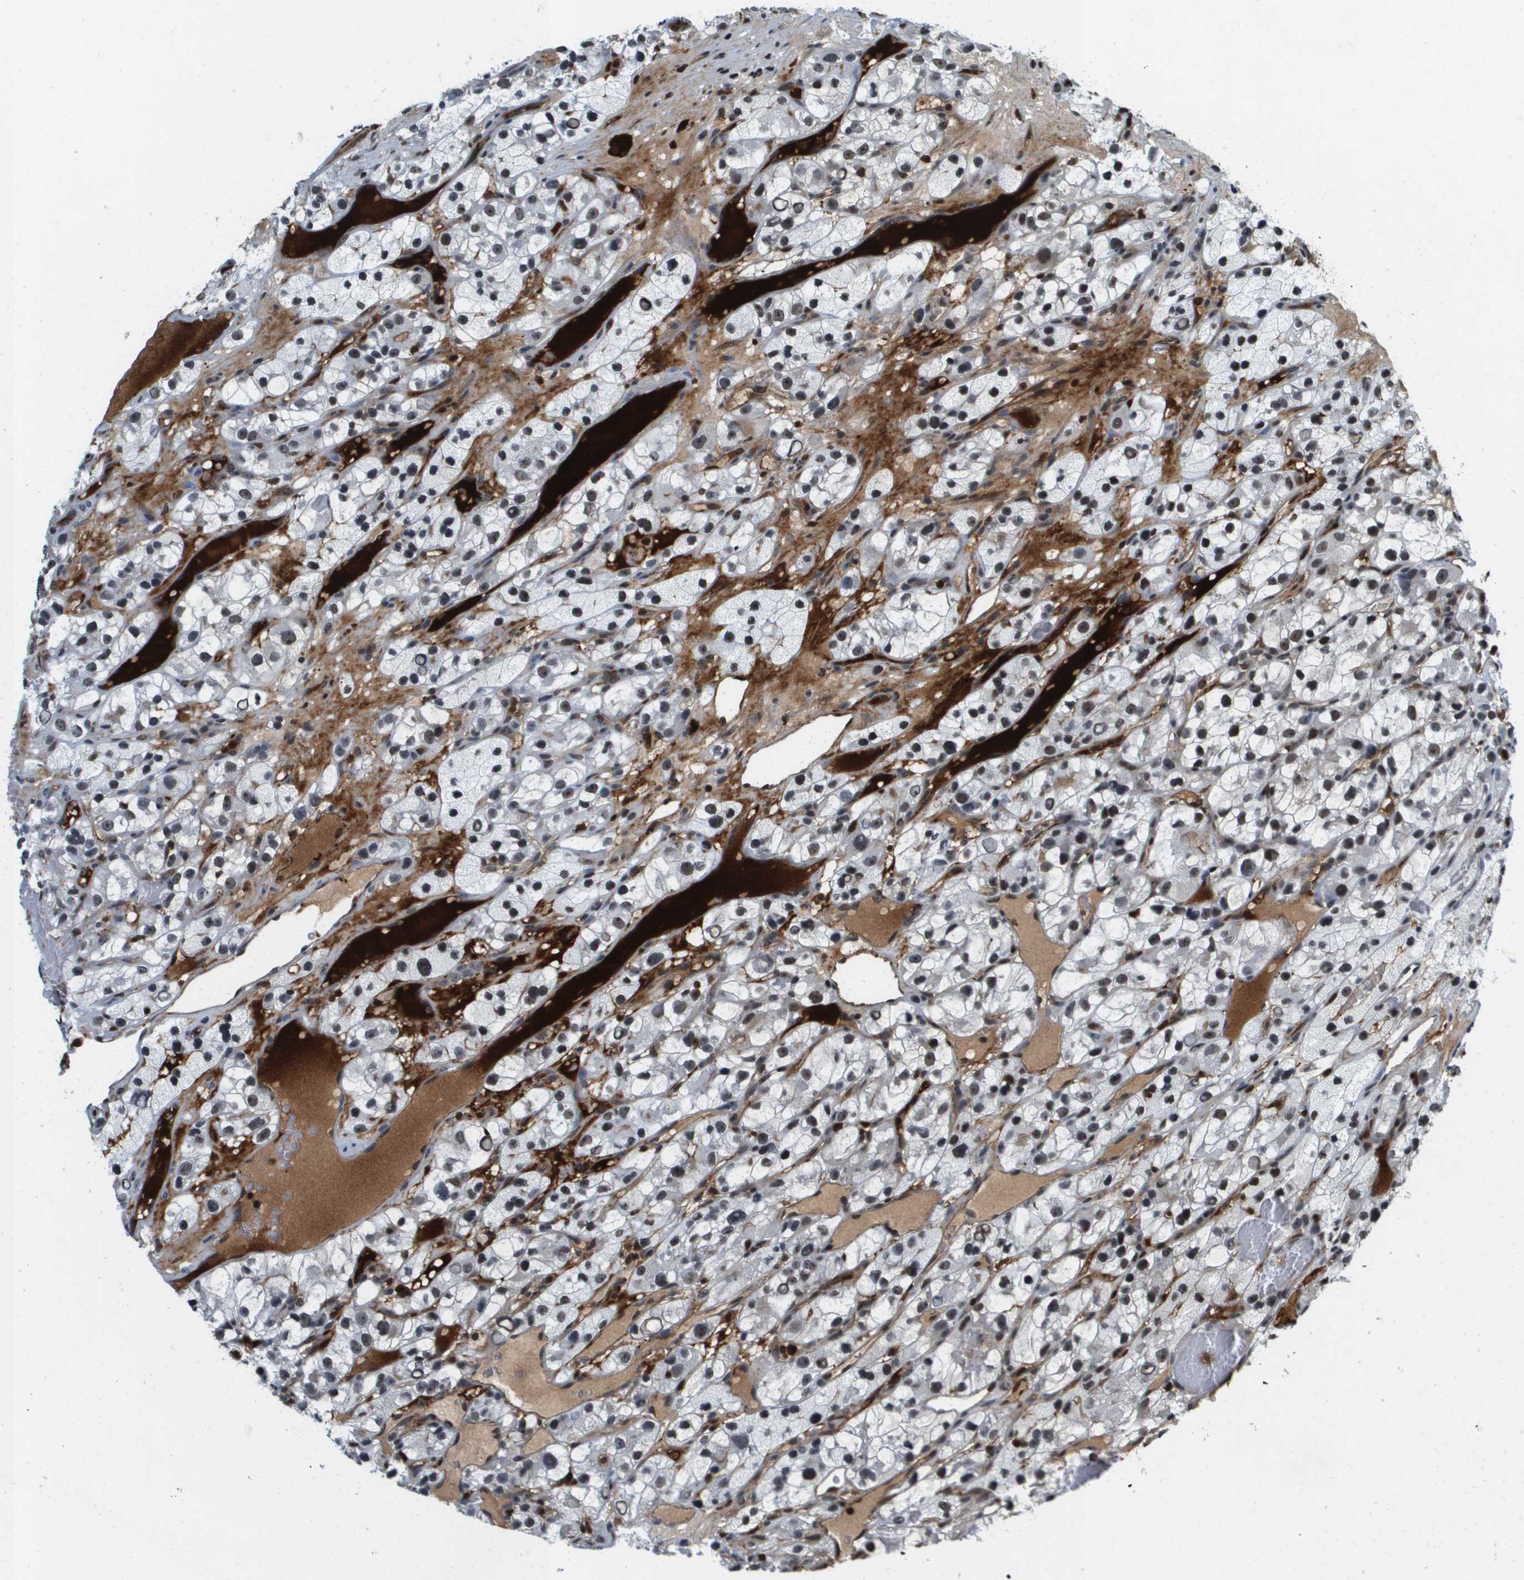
{"staining": {"intensity": "moderate", "quantity": "<25%", "location": "nuclear"}, "tissue": "renal cancer", "cell_type": "Tumor cells", "image_type": "cancer", "snomed": [{"axis": "morphology", "description": "Adenocarcinoma, NOS"}, {"axis": "topography", "description": "Kidney"}], "caption": "This photomicrograph exhibits renal cancer (adenocarcinoma) stained with immunohistochemistry to label a protein in brown. The nuclear of tumor cells show moderate positivity for the protein. Nuclei are counter-stained blue.", "gene": "EP400", "patient": {"sex": "female", "age": 57}}